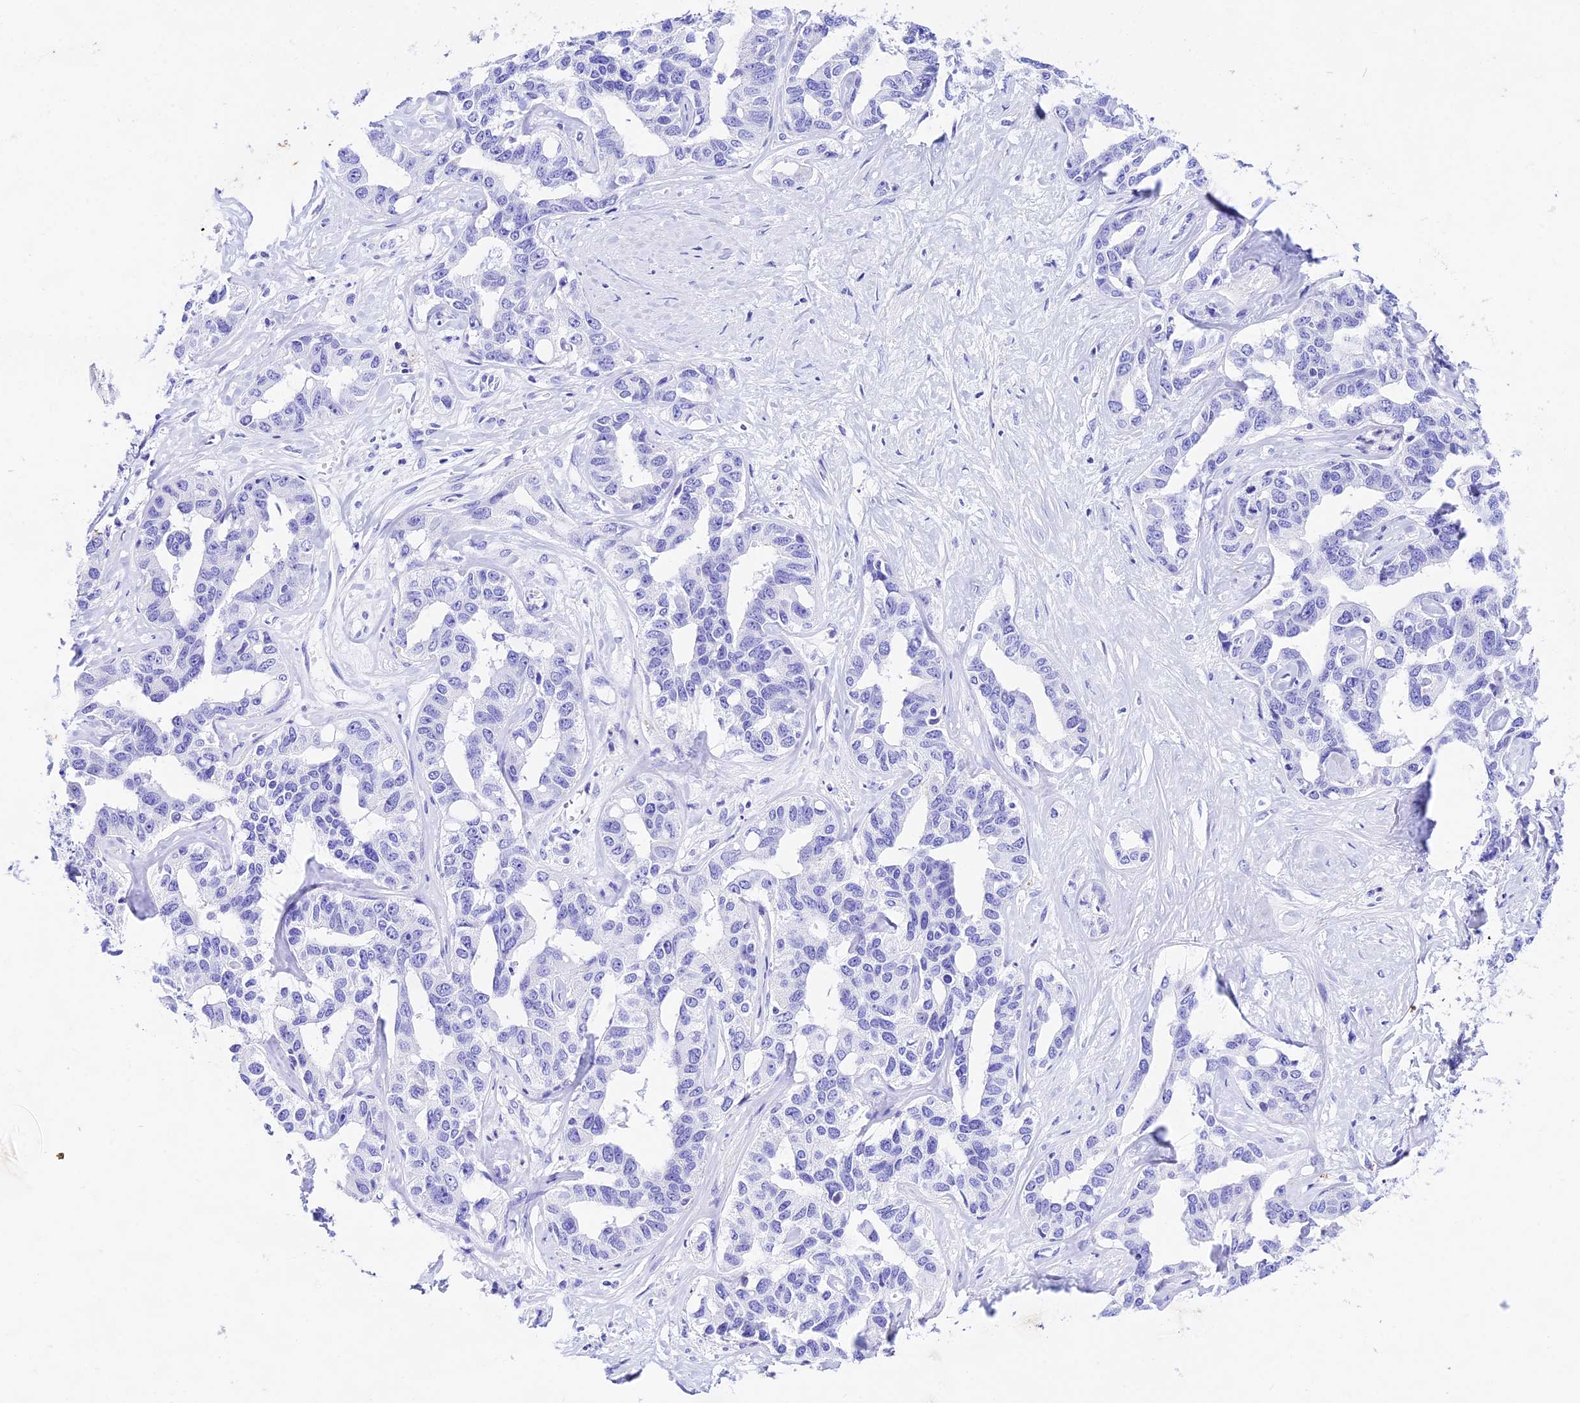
{"staining": {"intensity": "negative", "quantity": "none", "location": "none"}, "tissue": "liver cancer", "cell_type": "Tumor cells", "image_type": "cancer", "snomed": [{"axis": "morphology", "description": "Cholangiocarcinoma"}, {"axis": "topography", "description": "Liver"}], "caption": "Immunohistochemistry histopathology image of liver cancer stained for a protein (brown), which demonstrates no expression in tumor cells.", "gene": "PSG11", "patient": {"sex": "male", "age": 59}}